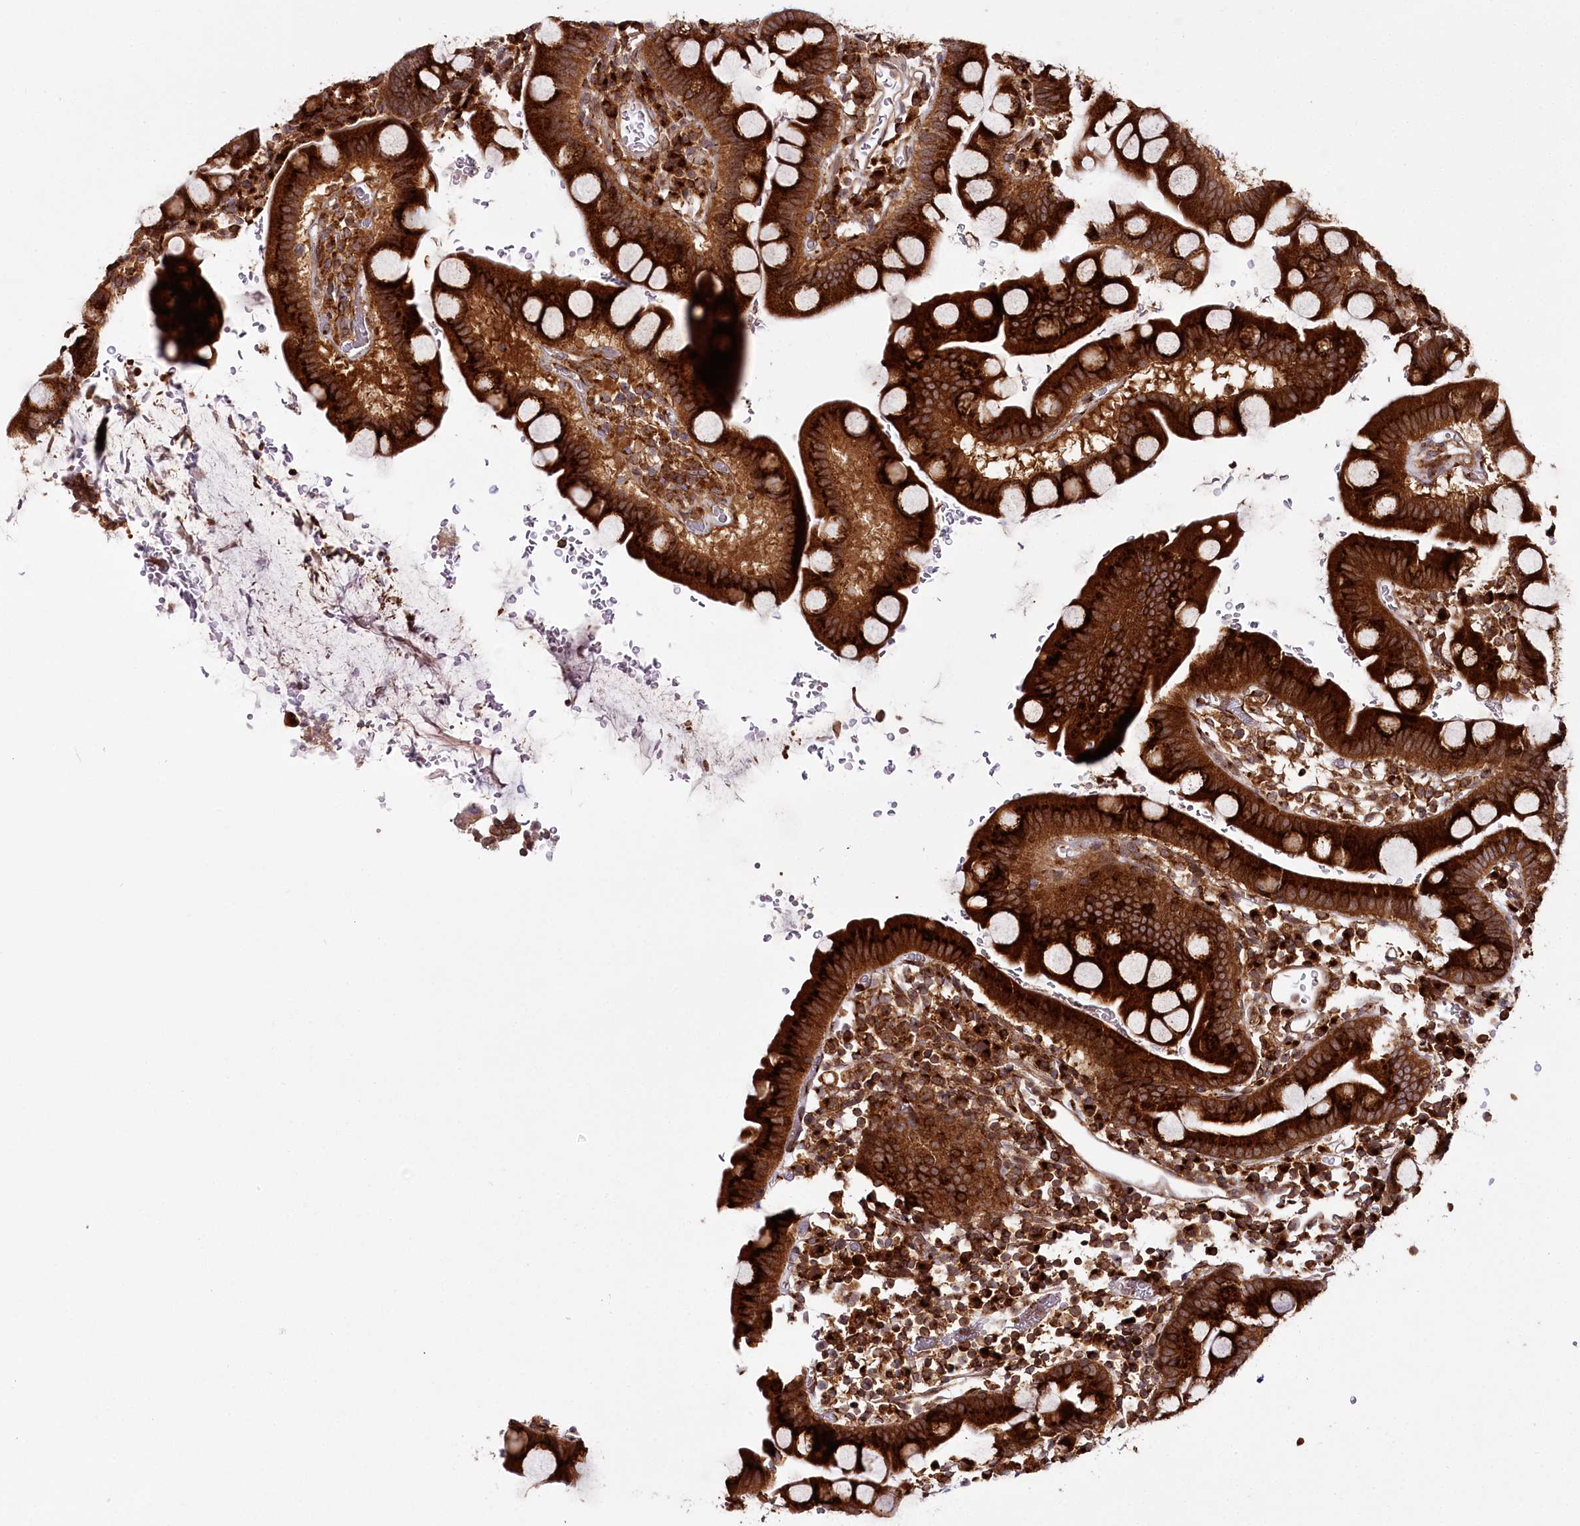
{"staining": {"intensity": "strong", "quantity": ">75%", "location": "cytoplasmic/membranous"}, "tissue": "small intestine", "cell_type": "Glandular cells", "image_type": "normal", "snomed": [{"axis": "morphology", "description": "Normal tissue, NOS"}, {"axis": "topography", "description": "Stomach, upper"}, {"axis": "topography", "description": "Stomach, lower"}, {"axis": "topography", "description": "Small intestine"}], "caption": "Immunohistochemical staining of normal small intestine shows strong cytoplasmic/membranous protein staining in about >75% of glandular cells. (DAB (3,3'-diaminobenzidine) IHC, brown staining for protein, blue staining for nuclei).", "gene": "COPG1", "patient": {"sex": "male", "age": 68}}